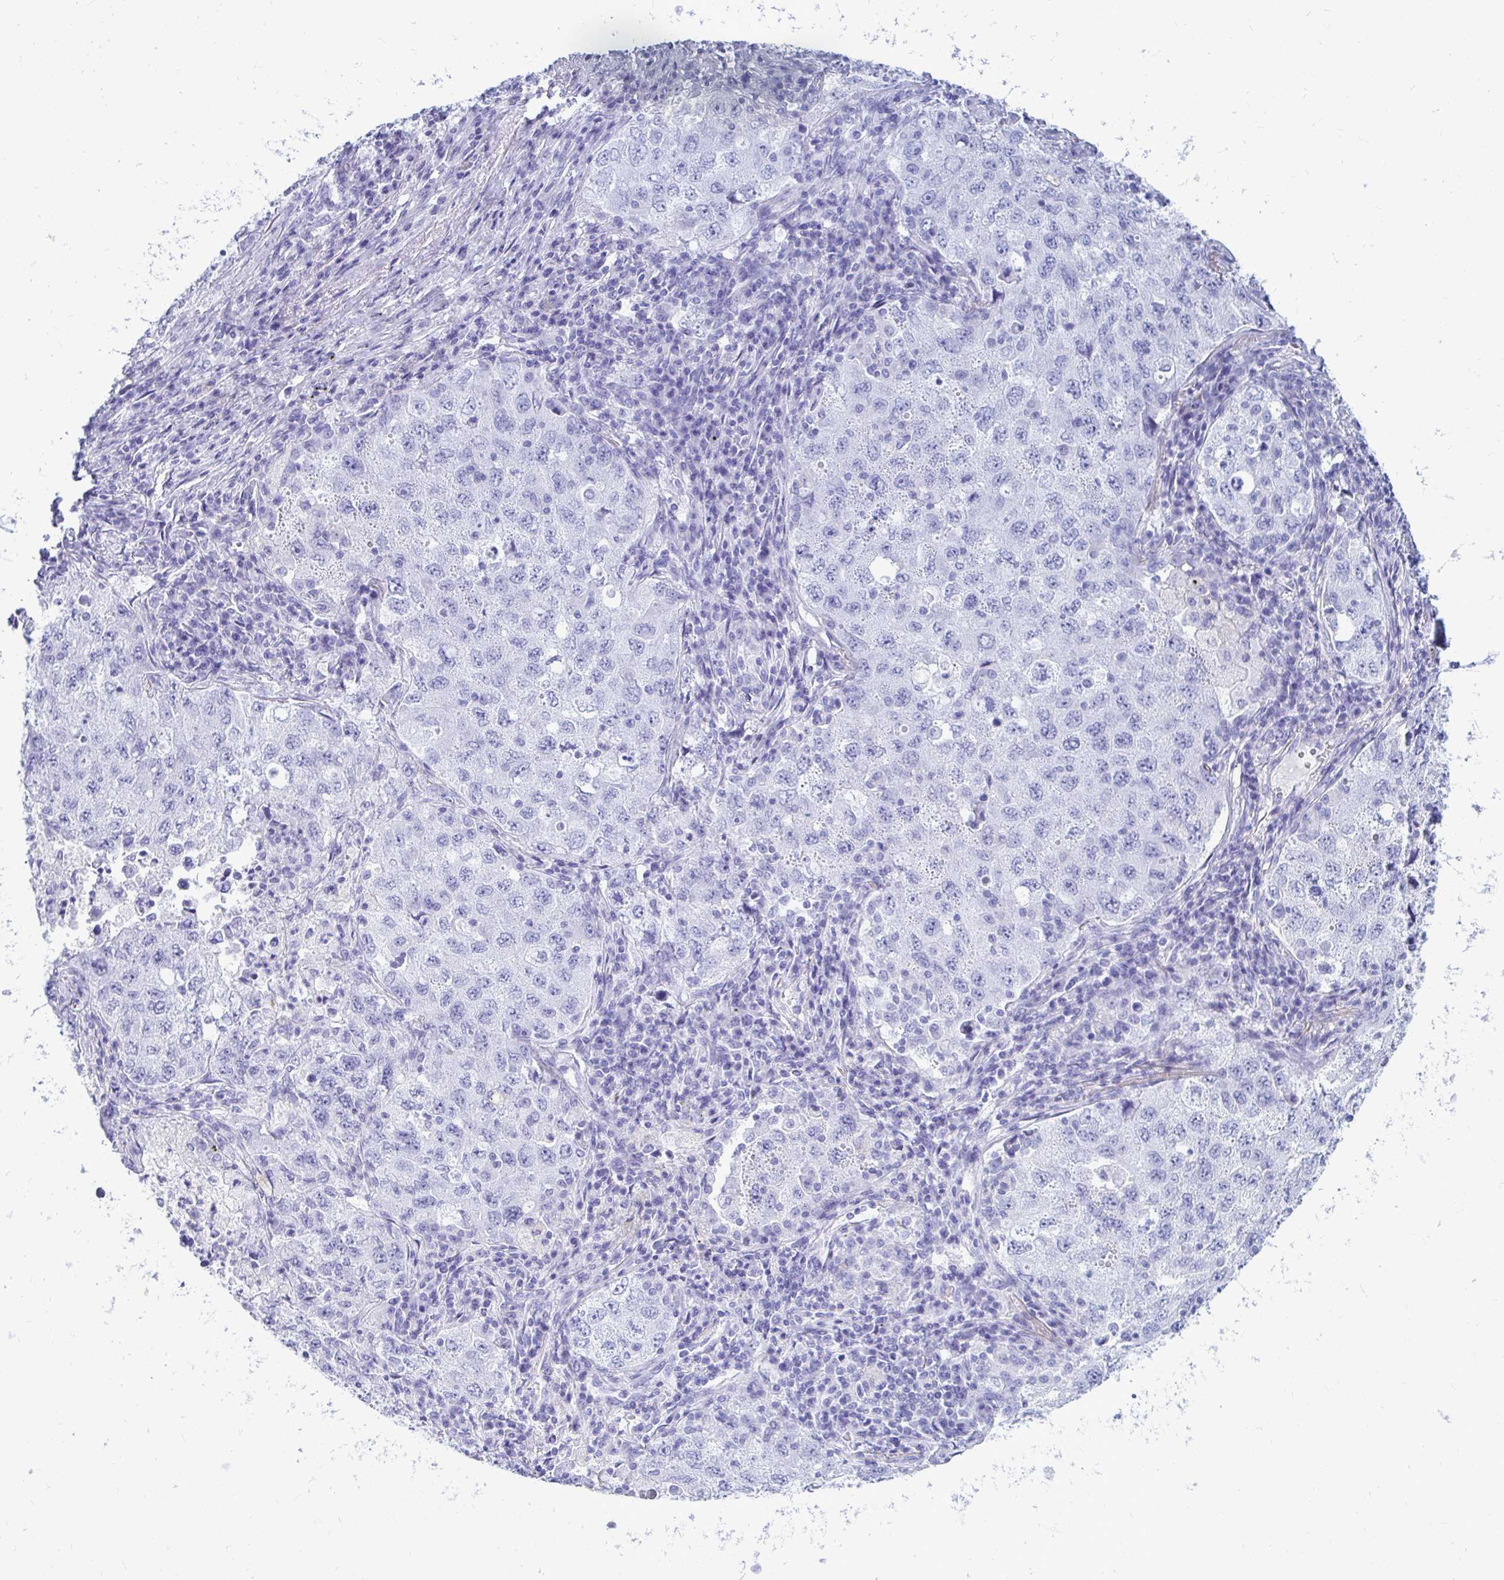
{"staining": {"intensity": "negative", "quantity": "none", "location": "none"}, "tissue": "lung cancer", "cell_type": "Tumor cells", "image_type": "cancer", "snomed": [{"axis": "morphology", "description": "Adenocarcinoma, NOS"}, {"axis": "topography", "description": "Lung"}], "caption": "Image shows no protein expression in tumor cells of lung cancer (adenocarcinoma) tissue. The staining was performed using DAB to visualize the protein expression in brown, while the nuclei were stained in blue with hematoxylin (Magnification: 20x).", "gene": "OR10R2", "patient": {"sex": "female", "age": 57}}